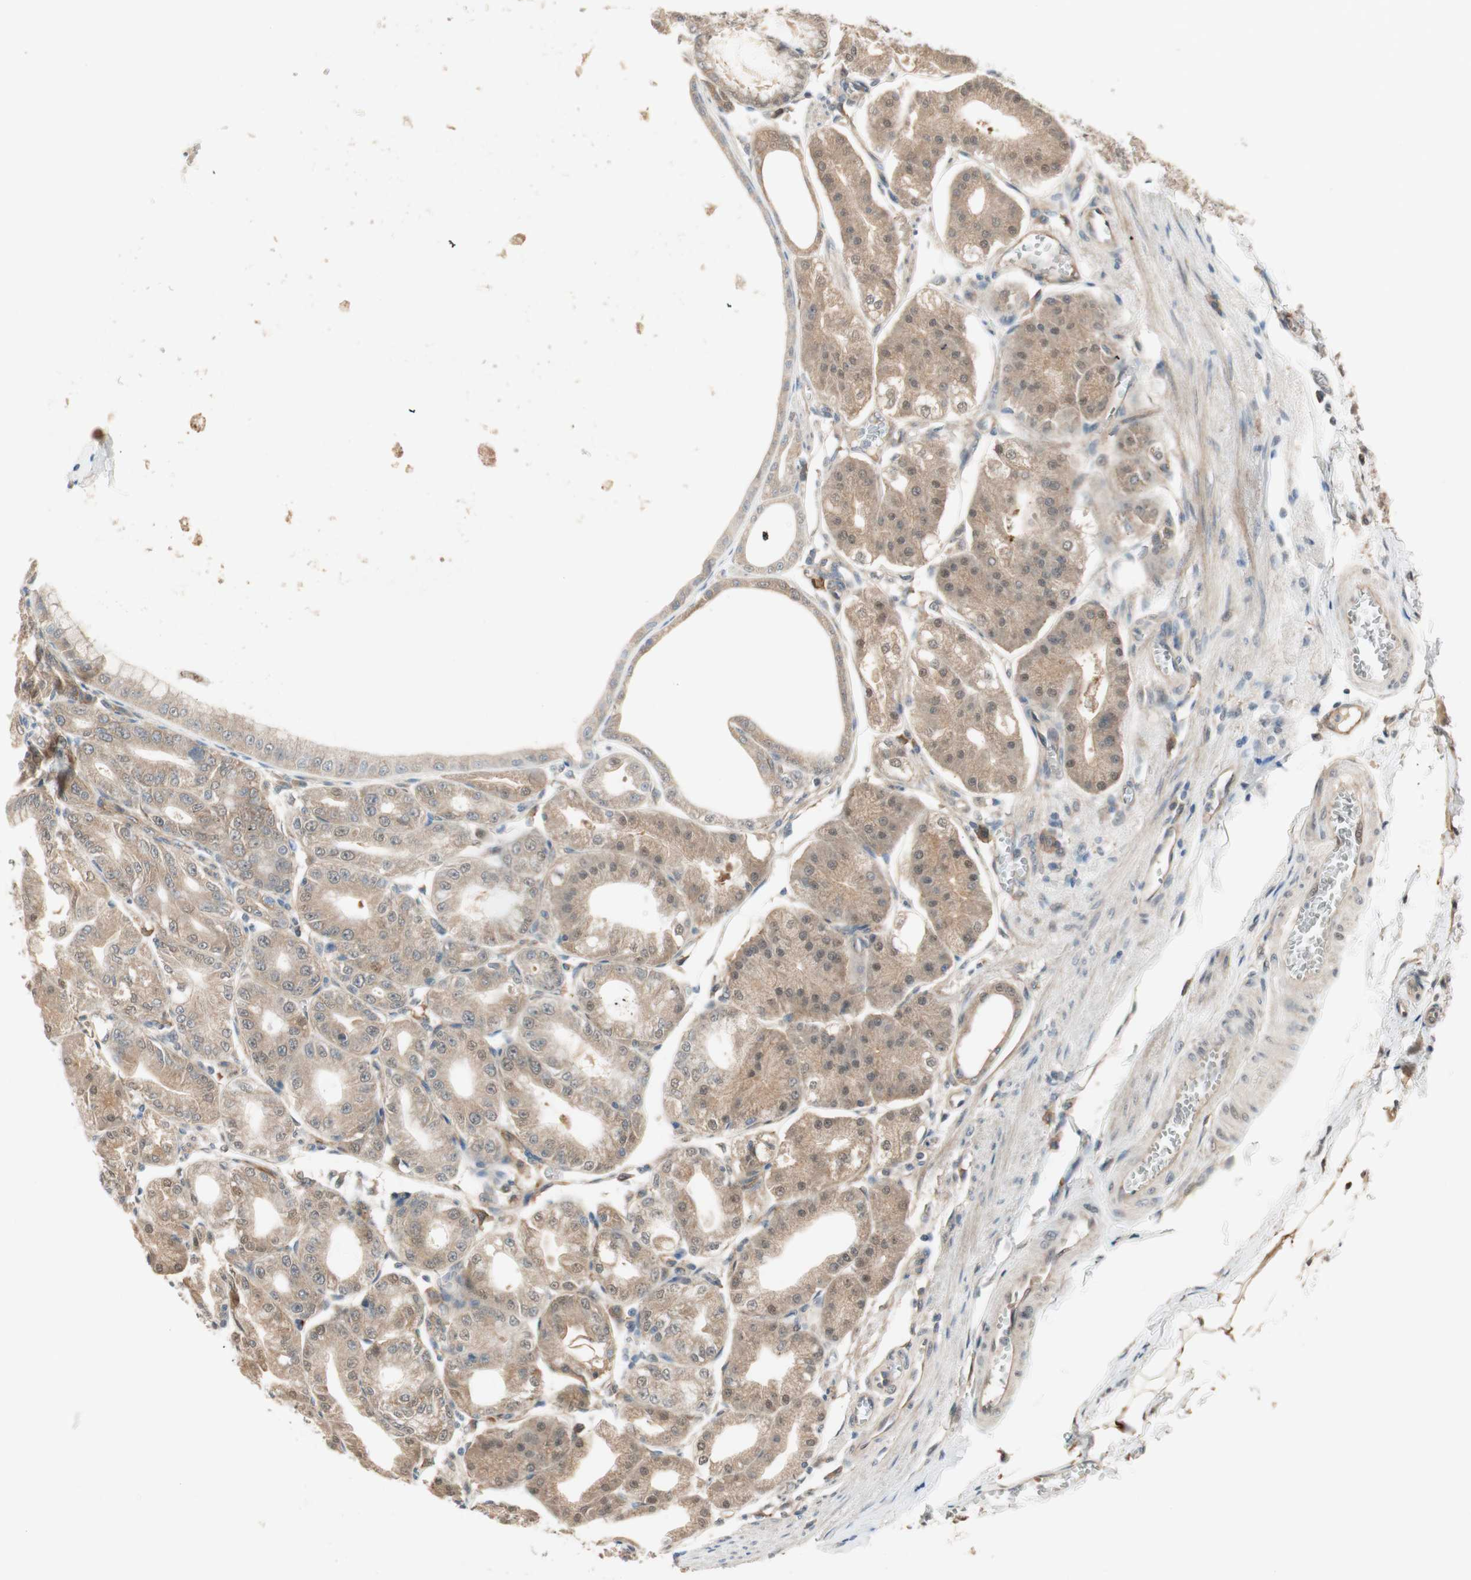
{"staining": {"intensity": "moderate", "quantity": ">75%", "location": "cytoplasmic/membranous"}, "tissue": "stomach", "cell_type": "Glandular cells", "image_type": "normal", "snomed": [{"axis": "morphology", "description": "Normal tissue, NOS"}, {"axis": "topography", "description": "Stomach, lower"}], "caption": "The photomicrograph demonstrates immunohistochemical staining of normal stomach. There is moderate cytoplasmic/membranous expression is seen in approximately >75% of glandular cells.", "gene": "PSMD8", "patient": {"sex": "male", "age": 71}}